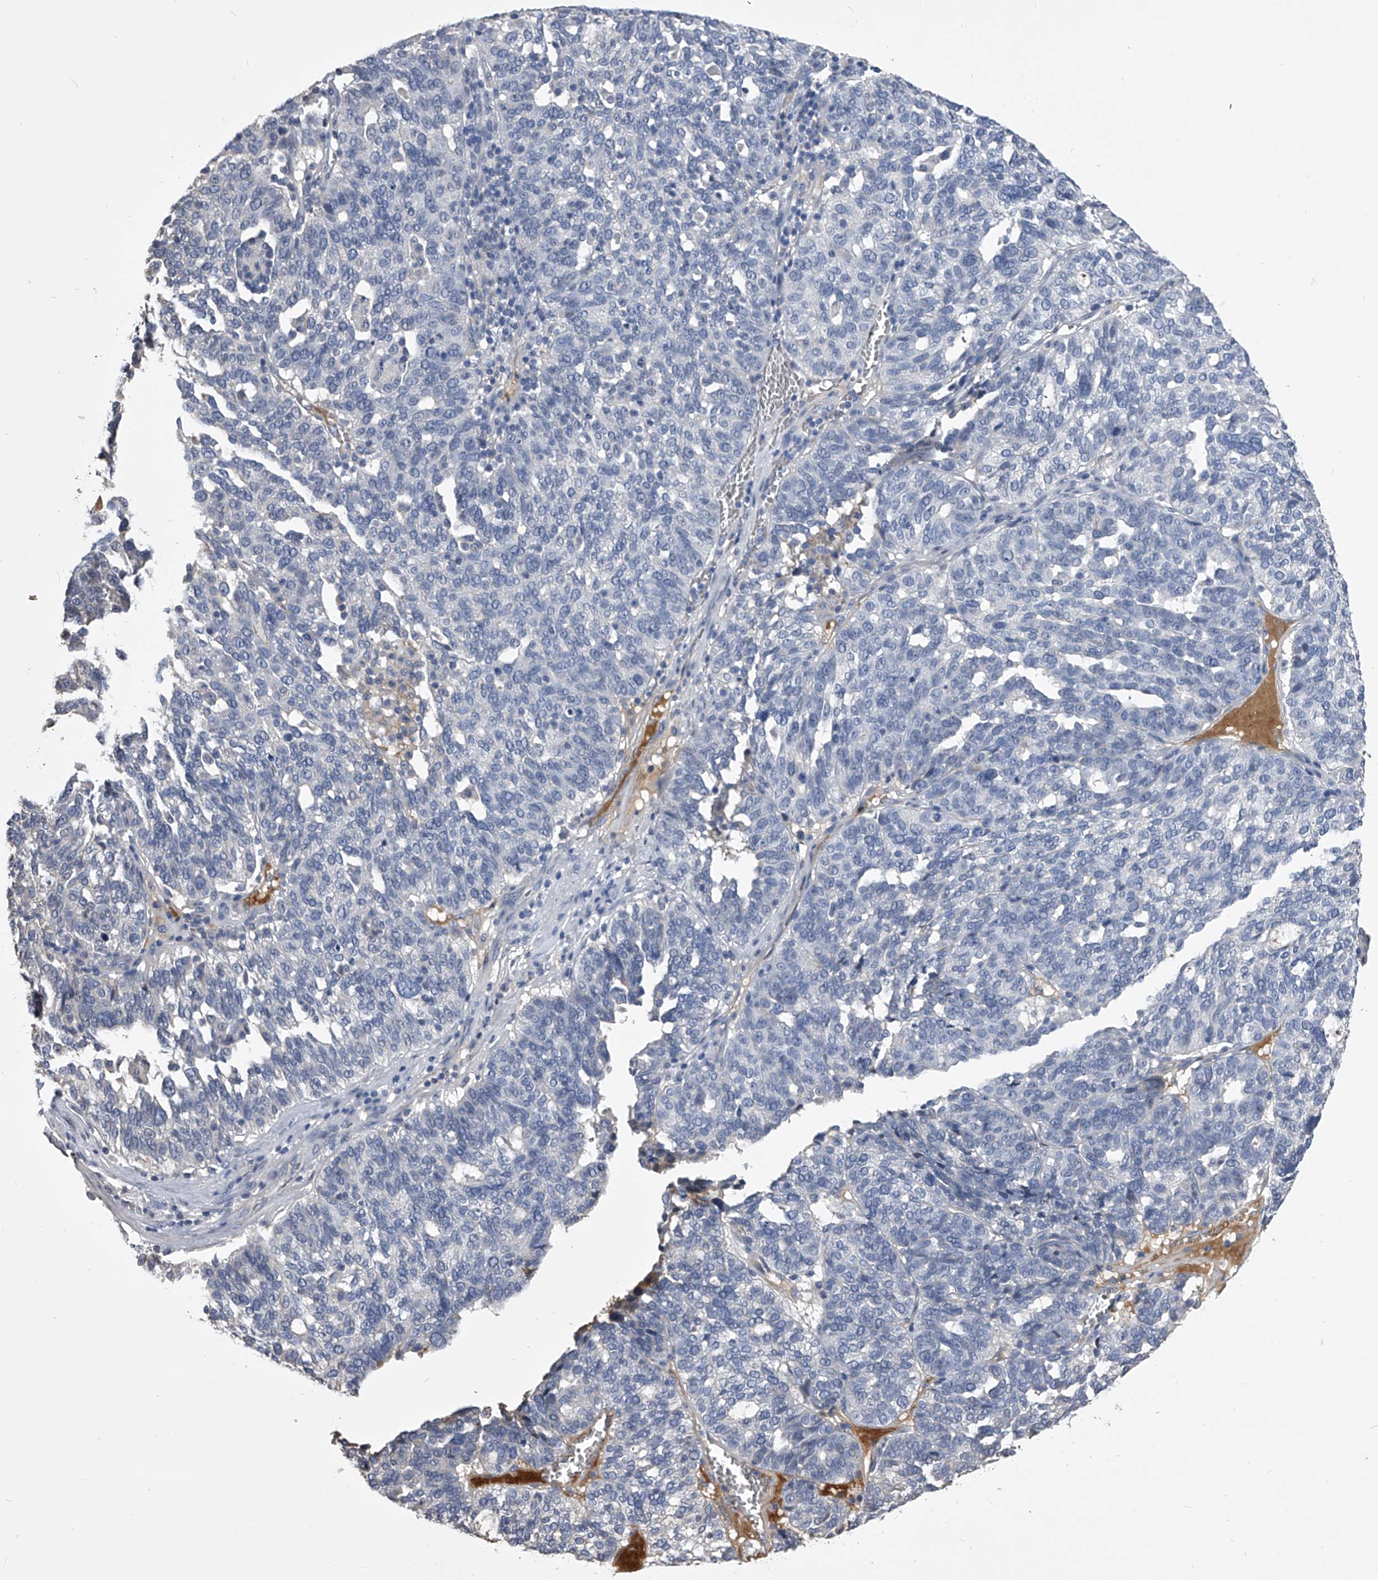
{"staining": {"intensity": "negative", "quantity": "none", "location": "none"}, "tissue": "ovarian cancer", "cell_type": "Tumor cells", "image_type": "cancer", "snomed": [{"axis": "morphology", "description": "Cystadenocarcinoma, serous, NOS"}, {"axis": "topography", "description": "Ovary"}], "caption": "DAB immunohistochemical staining of serous cystadenocarcinoma (ovarian) reveals no significant positivity in tumor cells. (IHC, brightfield microscopy, high magnification).", "gene": "MDN1", "patient": {"sex": "female", "age": 59}}